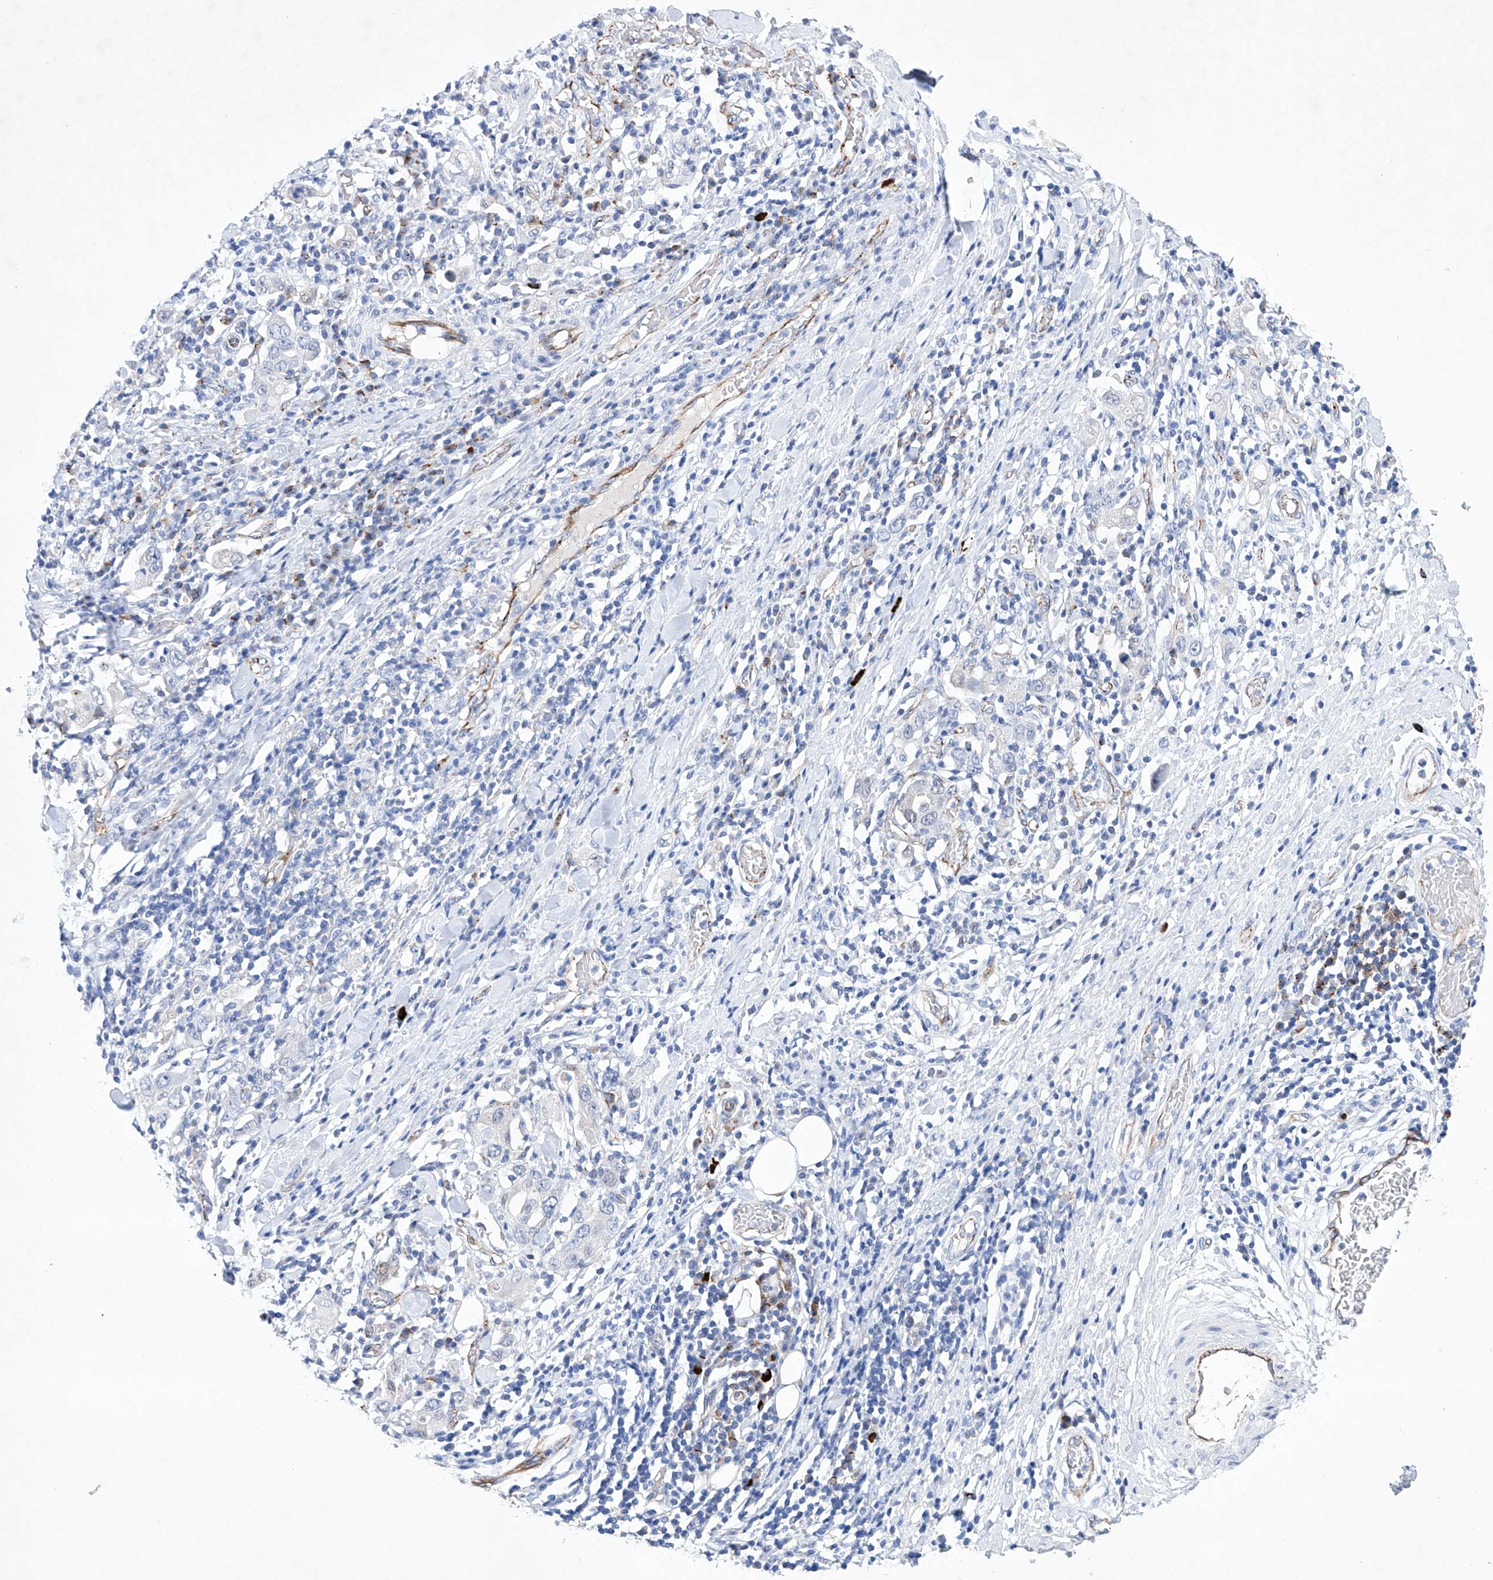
{"staining": {"intensity": "negative", "quantity": "none", "location": "none"}, "tissue": "stomach cancer", "cell_type": "Tumor cells", "image_type": "cancer", "snomed": [{"axis": "morphology", "description": "Adenocarcinoma, NOS"}, {"axis": "topography", "description": "Stomach, upper"}], "caption": "High power microscopy micrograph of an immunohistochemistry histopathology image of stomach adenocarcinoma, revealing no significant expression in tumor cells.", "gene": "ETV7", "patient": {"sex": "male", "age": 62}}